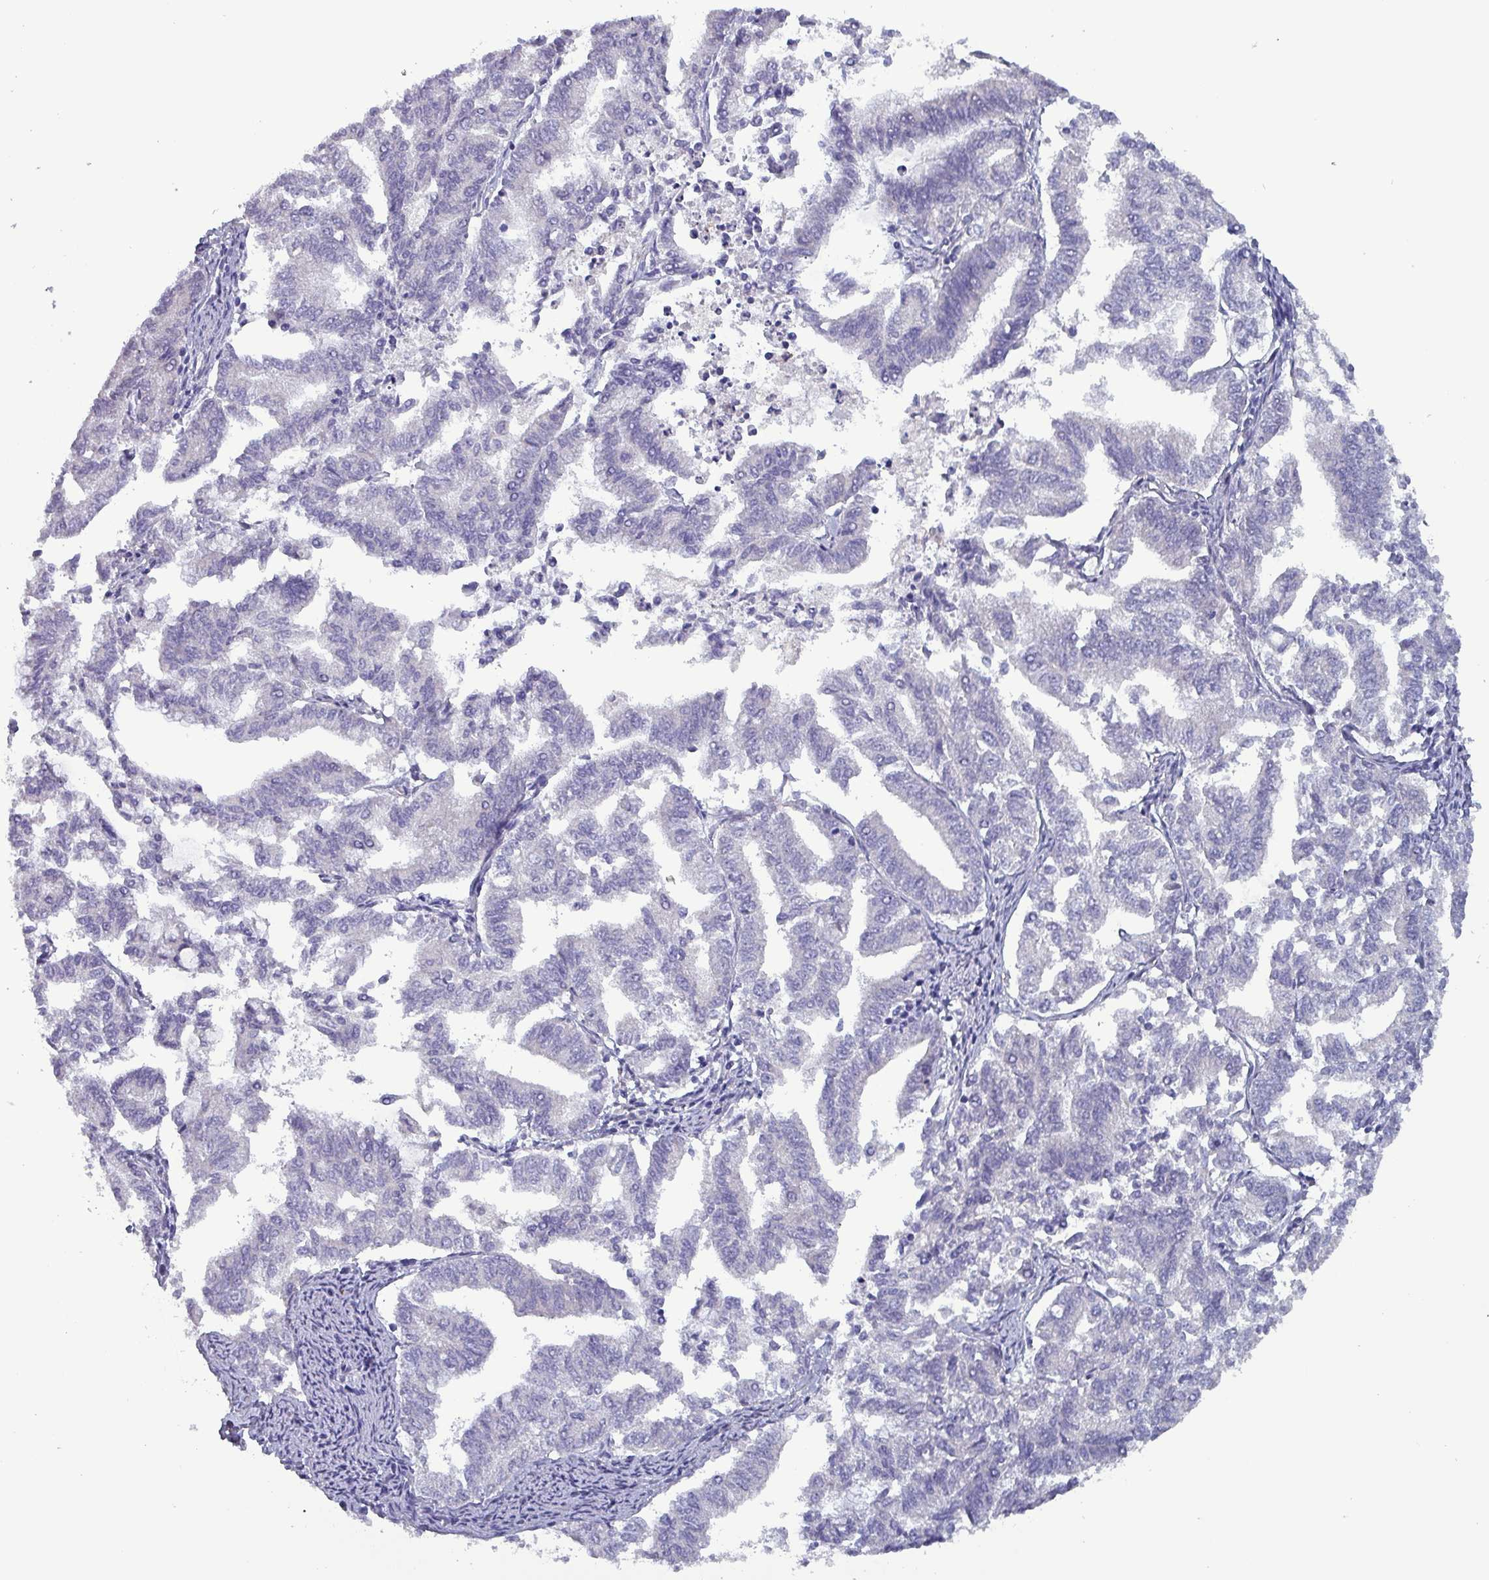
{"staining": {"intensity": "negative", "quantity": "none", "location": "none"}, "tissue": "endometrial cancer", "cell_type": "Tumor cells", "image_type": "cancer", "snomed": [{"axis": "morphology", "description": "Adenocarcinoma, NOS"}, {"axis": "topography", "description": "Endometrium"}], "caption": "Endometrial adenocarcinoma stained for a protein using IHC reveals no expression tumor cells.", "gene": "HSD3B7", "patient": {"sex": "female", "age": 79}}